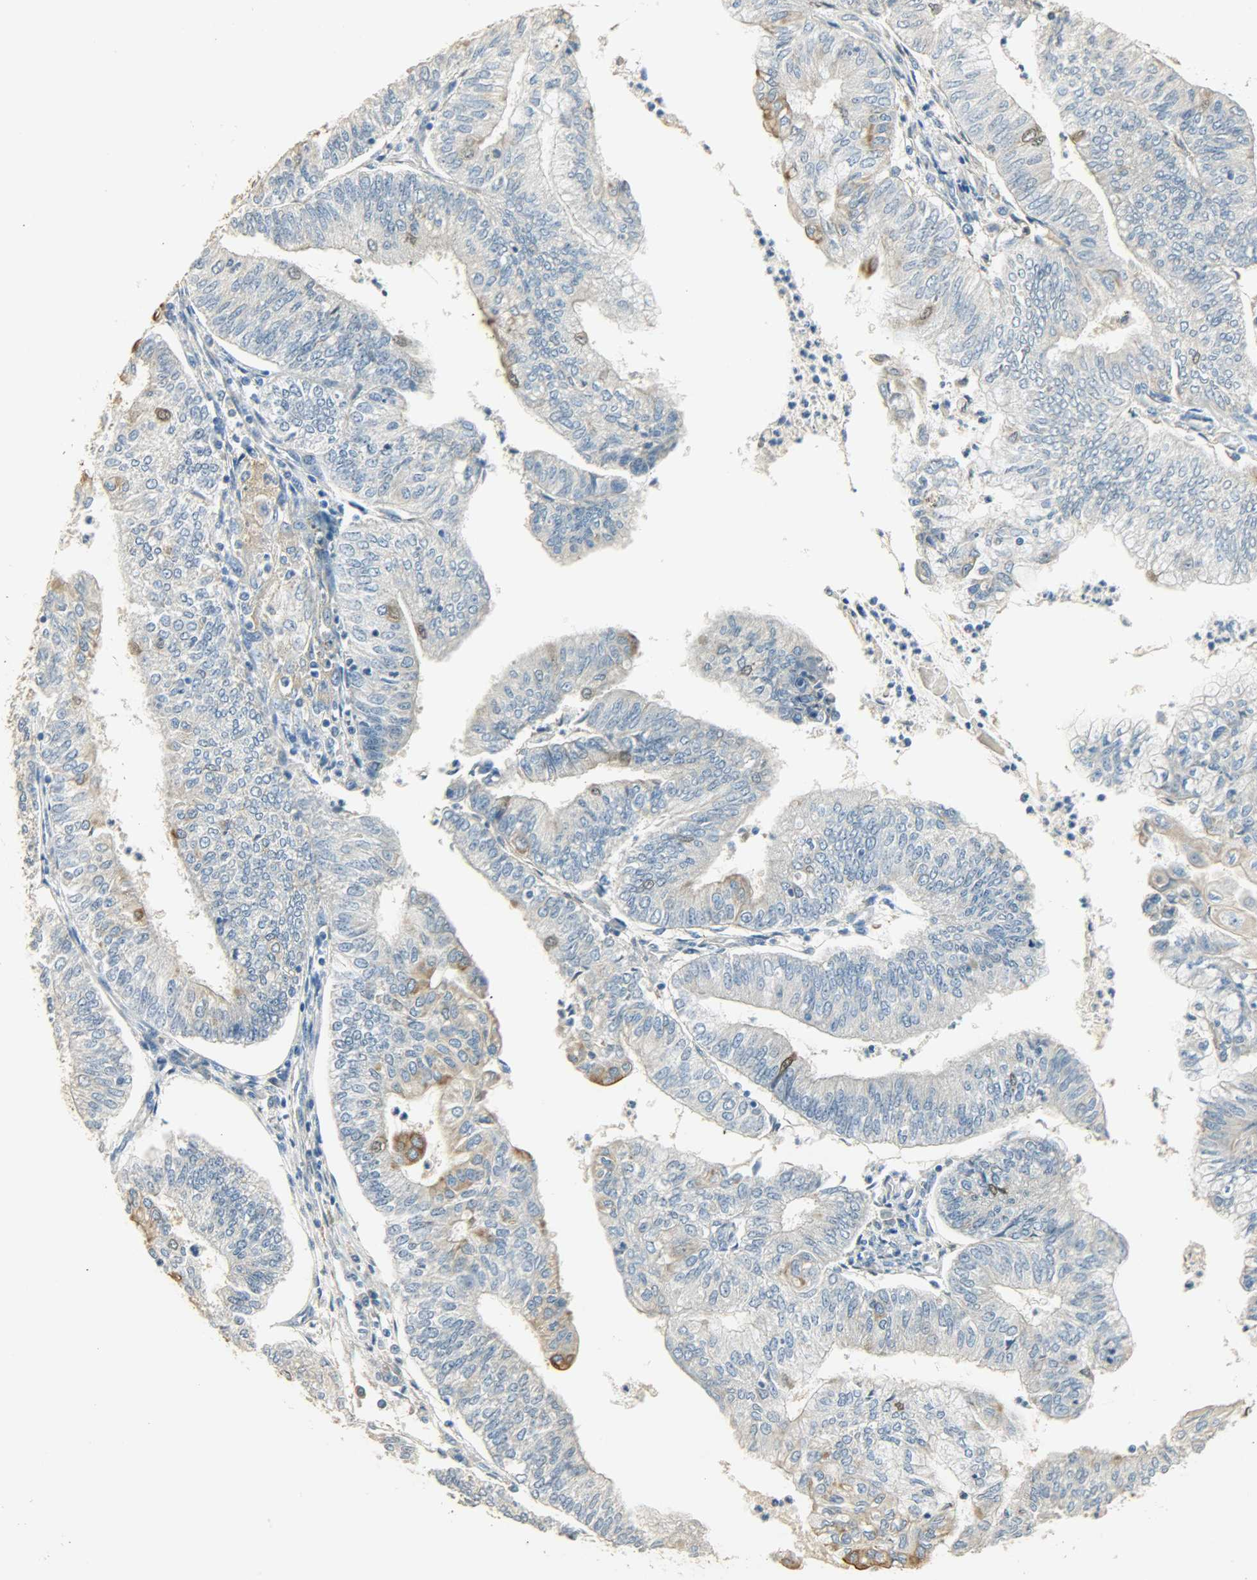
{"staining": {"intensity": "moderate", "quantity": "<25%", "location": "cytoplasmic/membranous"}, "tissue": "endometrial cancer", "cell_type": "Tumor cells", "image_type": "cancer", "snomed": [{"axis": "morphology", "description": "Adenocarcinoma, NOS"}, {"axis": "topography", "description": "Endometrium"}], "caption": "A photomicrograph showing moderate cytoplasmic/membranous positivity in about <25% of tumor cells in adenocarcinoma (endometrial), as visualized by brown immunohistochemical staining.", "gene": "USP13", "patient": {"sex": "female", "age": 59}}